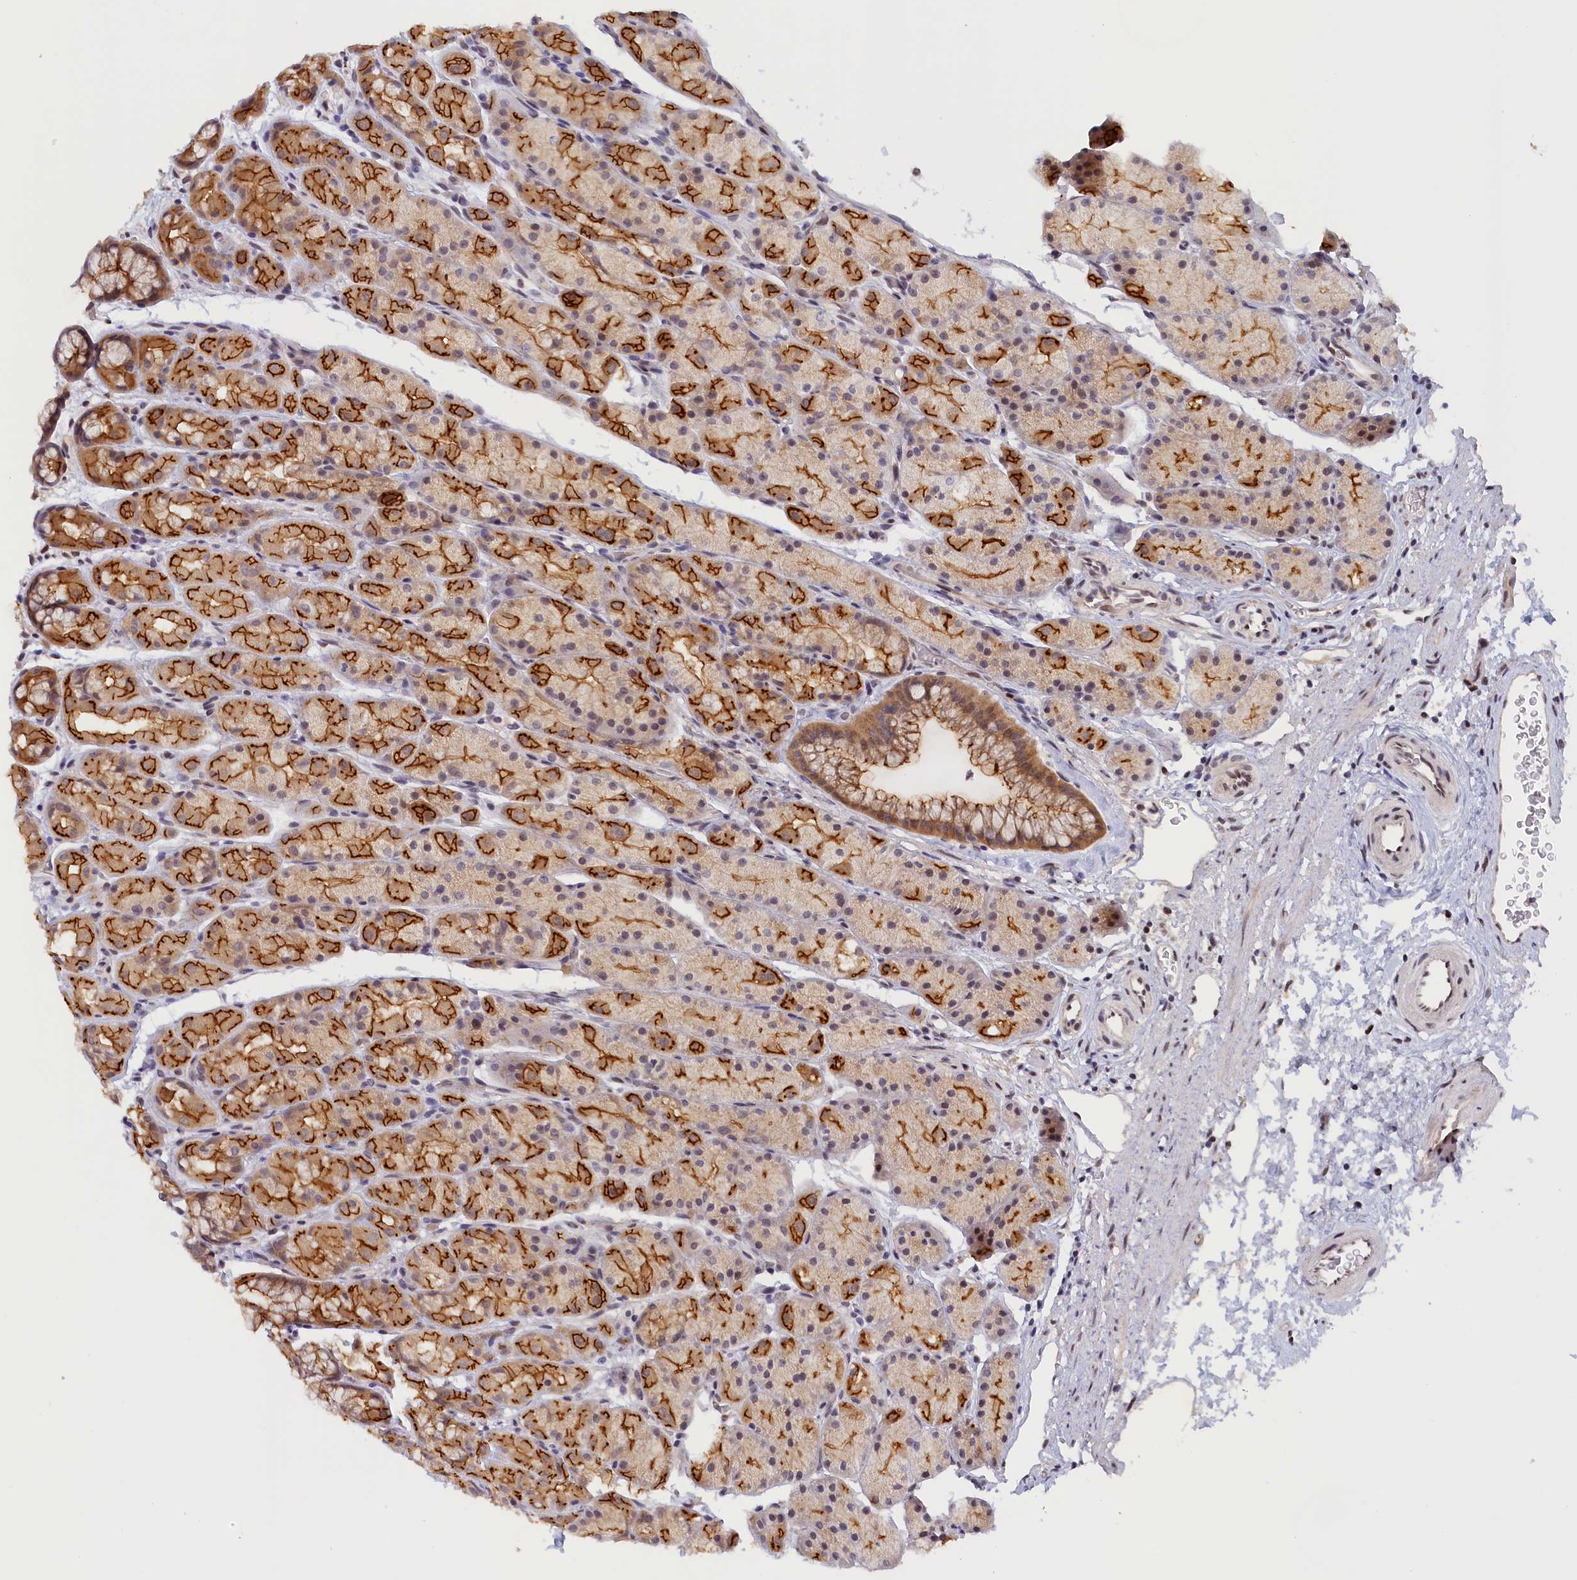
{"staining": {"intensity": "strong", "quantity": "25%-75%", "location": "cytoplasmic/membranous"}, "tissue": "stomach", "cell_type": "Glandular cells", "image_type": "normal", "snomed": [{"axis": "morphology", "description": "Normal tissue, NOS"}, {"axis": "topography", "description": "Stomach, upper"}, {"axis": "topography", "description": "Stomach"}], "caption": "Protein staining of benign stomach displays strong cytoplasmic/membranous positivity in about 25%-75% of glandular cells.", "gene": "SEC31B", "patient": {"sex": "male", "age": 47}}